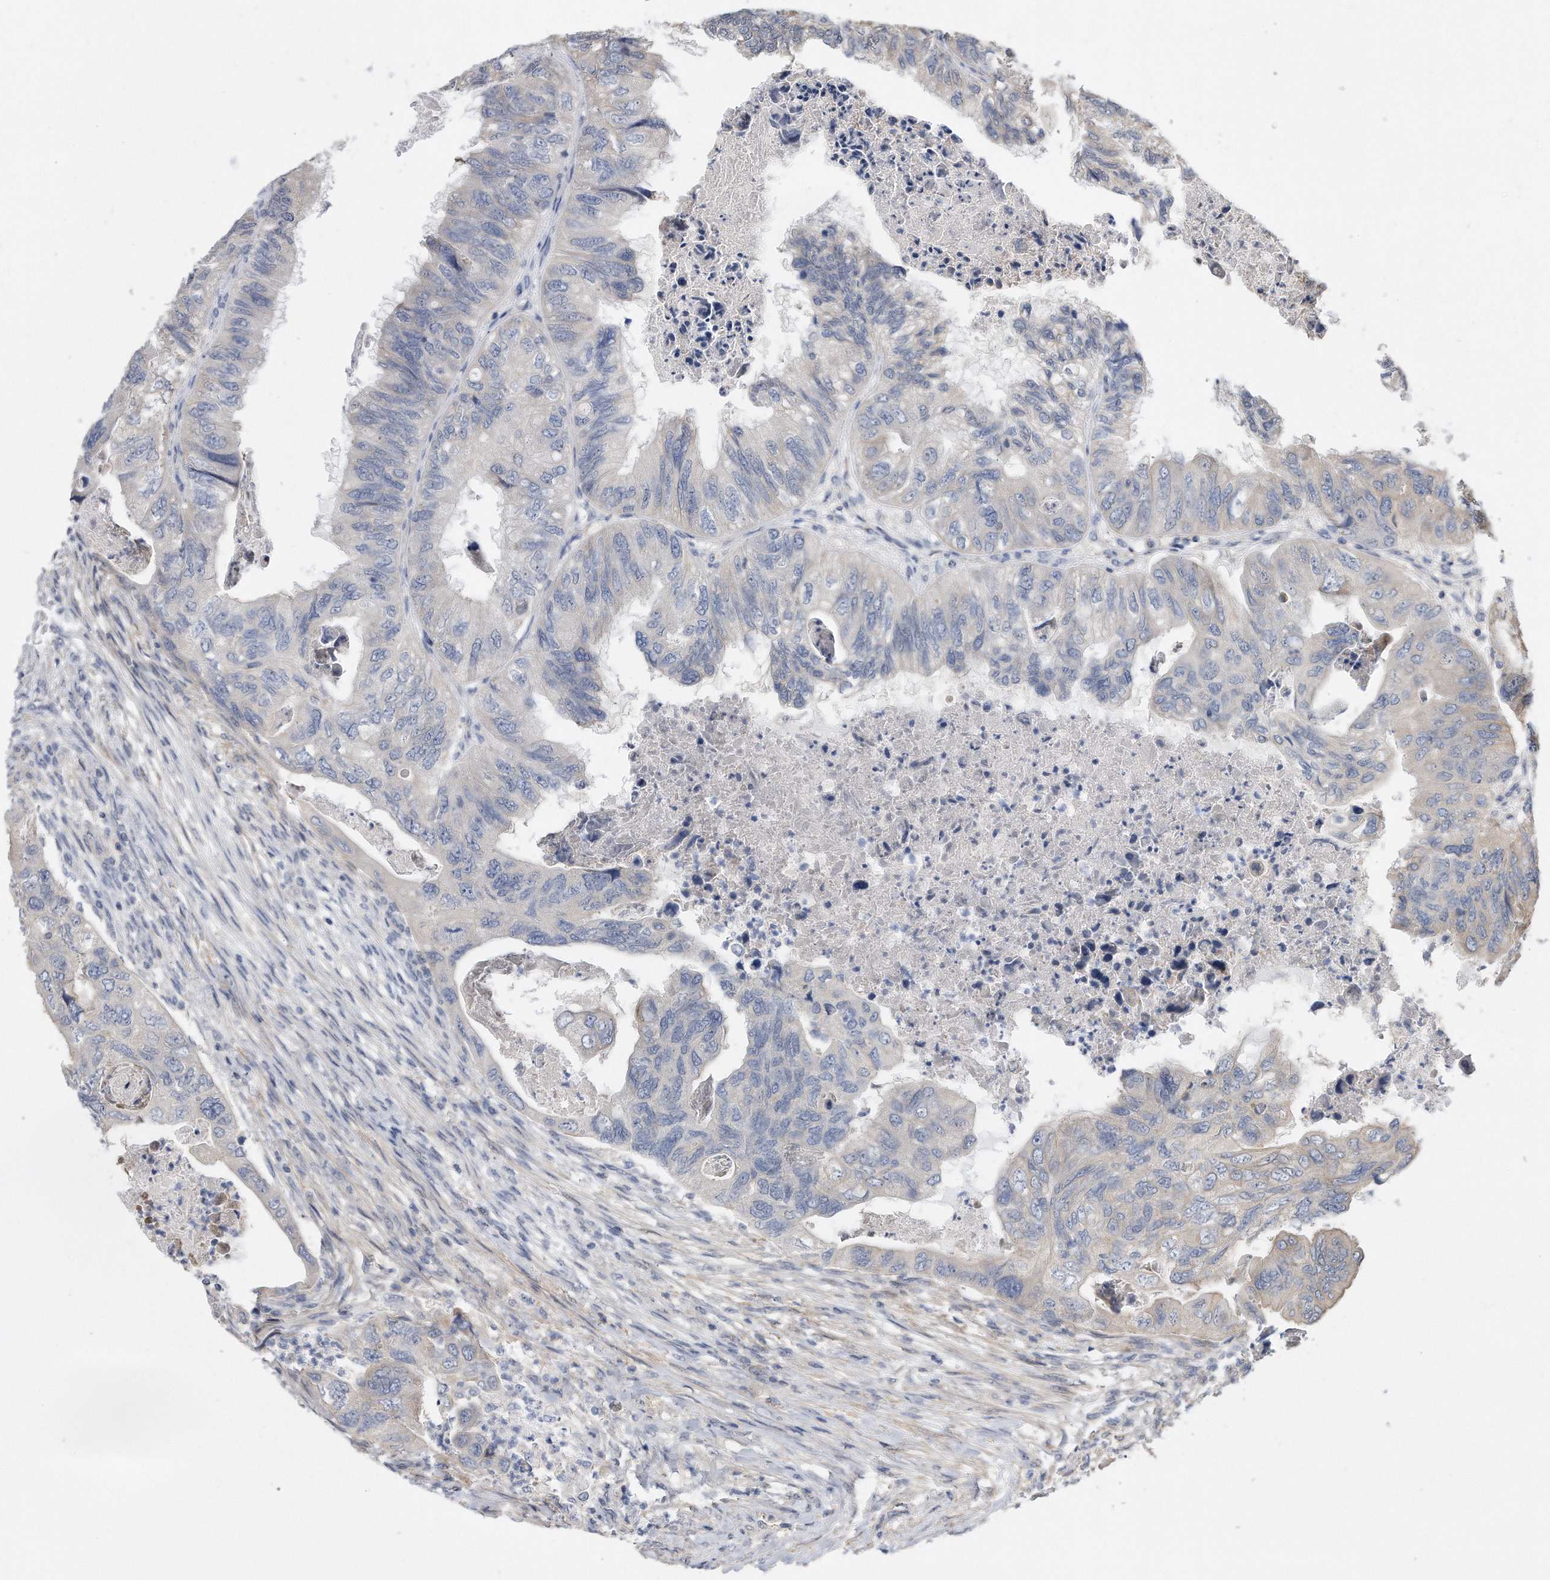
{"staining": {"intensity": "negative", "quantity": "none", "location": "none"}, "tissue": "colorectal cancer", "cell_type": "Tumor cells", "image_type": "cancer", "snomed": [{"axis": "morphology", "description": "Adenocarcinoma, NOS"}, {"axis": "topography", "description": "Rectum"}], "caption": "Protein analysis of colorectal adenocarcinoma shows no significant staining in tumor cells. Nuclei are stained in blue.", "gene": "TCP1", "patient": {"sex": "male", "age": 63}}